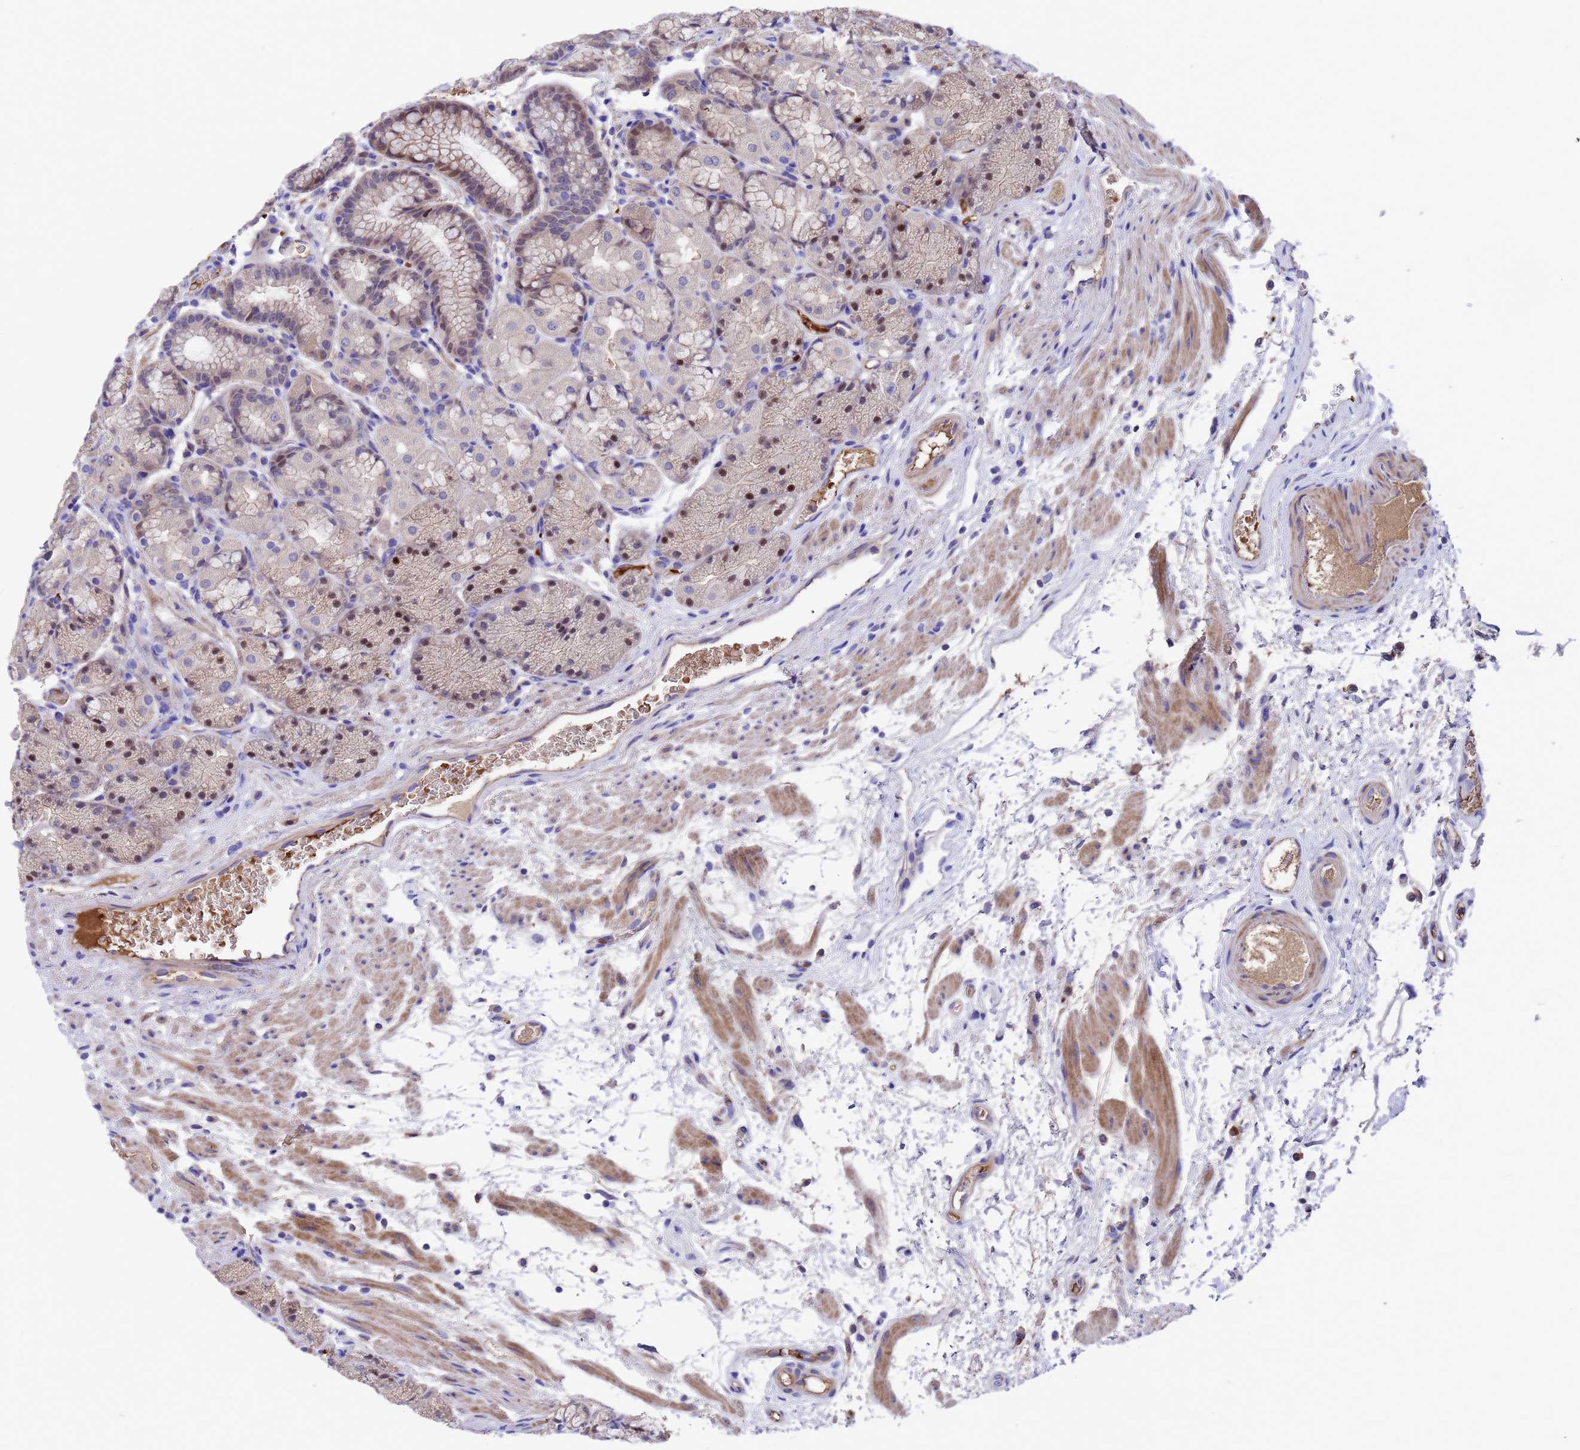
{"staining": {"intensity": "moderate", "quantity": "25%-75%", "location": "nuclear"}, "tissue": "stomach", "cell_type": "Glandular cells", "image_type": "normal", "snomed": [{"axis": "morphology", "description": "Normal tissue, NOS"}, {"axis": "topography", "description": "Stomach"}], "caption": "Normal stomach demonstrates moderate nuclear positivity in about 25%-75% of glandular cells (Stains: DAB (3,3'-diaminobenzidine) in brown, nuclei in blue, Microscopy: brightfield microscopy at high magnification)..", "gene": "ELP6", "patient": {"sex": "male", "age": 63}}